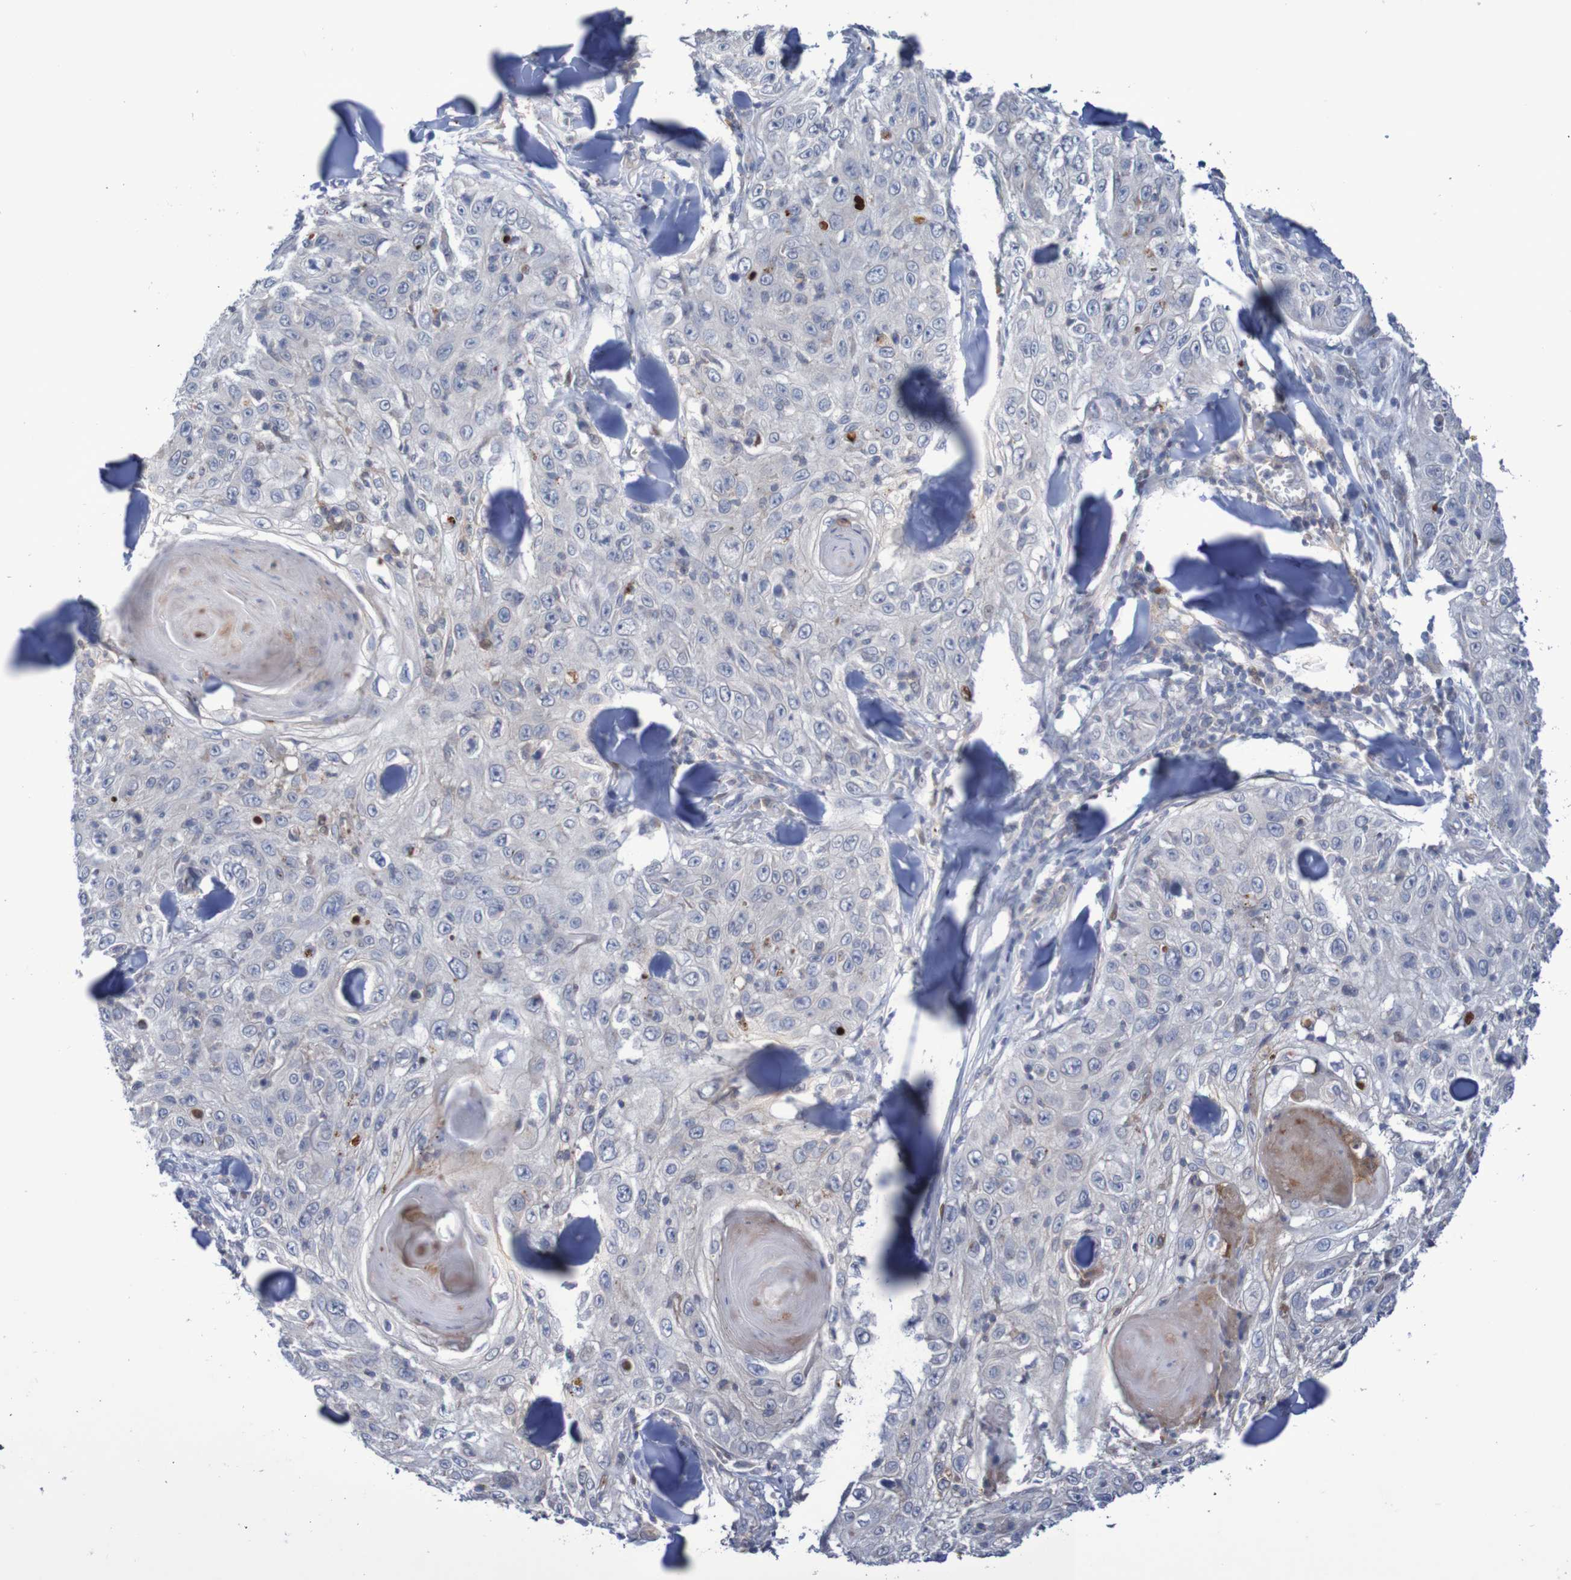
{"staining": {"intensity": "negative", "quantity": "none", "location": "none"}, "tissue": "skin cancer", "cell_type": "Tumor cells", "image_type": "cancer", "snomed": [{"axis": "morphology", "description": "Squamous cell carcinoma, NOS"}, {"axis": "topography", "description": "Skin"}], "caption": "Skin cancer was stained to show a protein in brown. There is no significant expression in tumor cells.", "gene": "FBP2", "patient": {"sex": "male", "age": 86}}